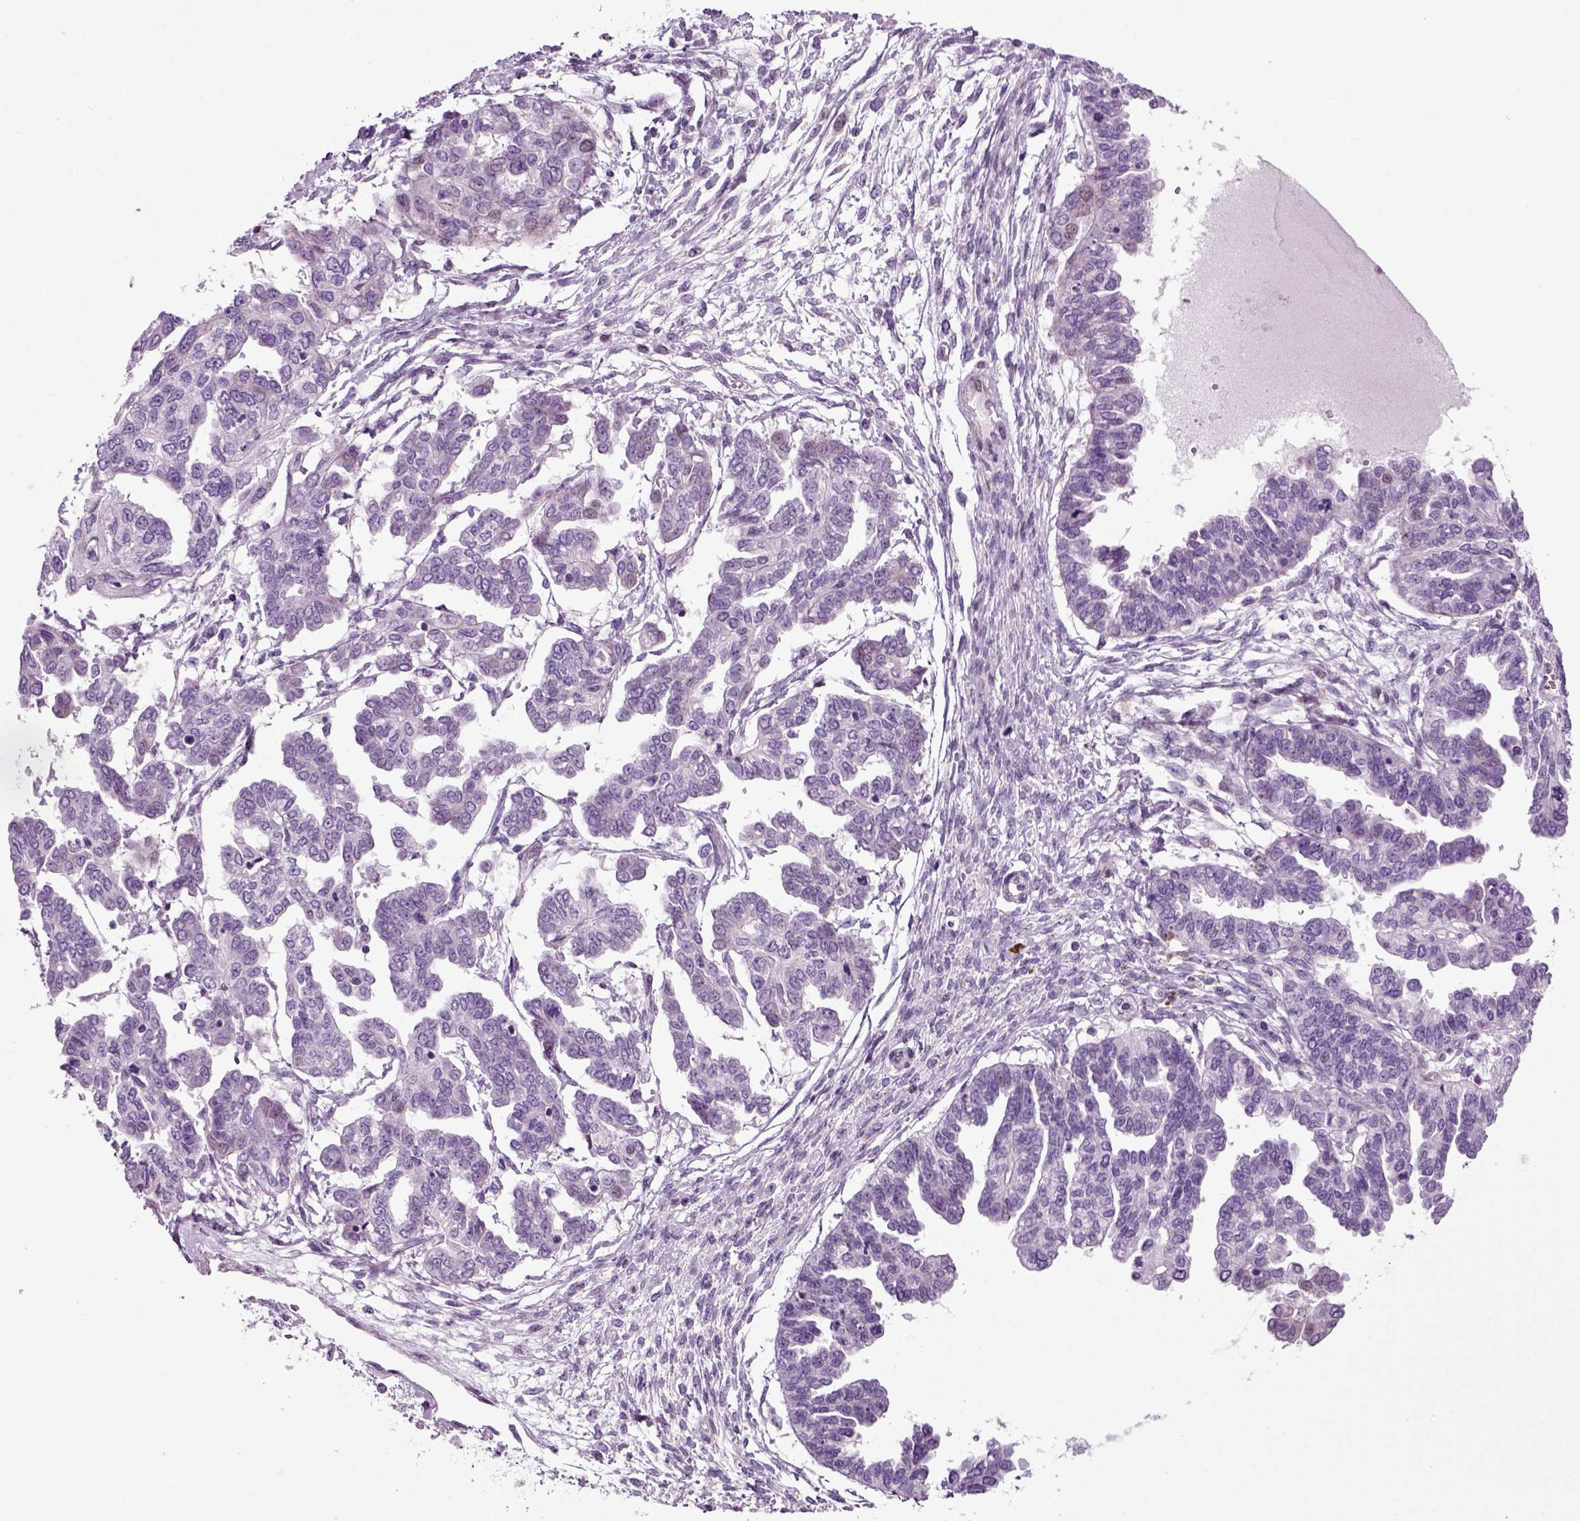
{"staining": {"intensity": "negative", "quantity": "none", "location": "none"}, "tissue": "ovarian cancer", "cell_type": "Tumor cells", "image_type": "cancer", "snomed": [{"axis": "morphology", "description": "Cystadenocarcinoma, serous, NOS"}, {"axis": "topography", "description": "Ovary"}], "caption": "This is a photomicrograph of immunohistochemistry (IHC) staining of ovarian cancer (serous cystadenocarcinoma), which shows no positivity in tumor cells.", "gene": "ARID3A", "patient": {"sex": "female", "age": 53}}